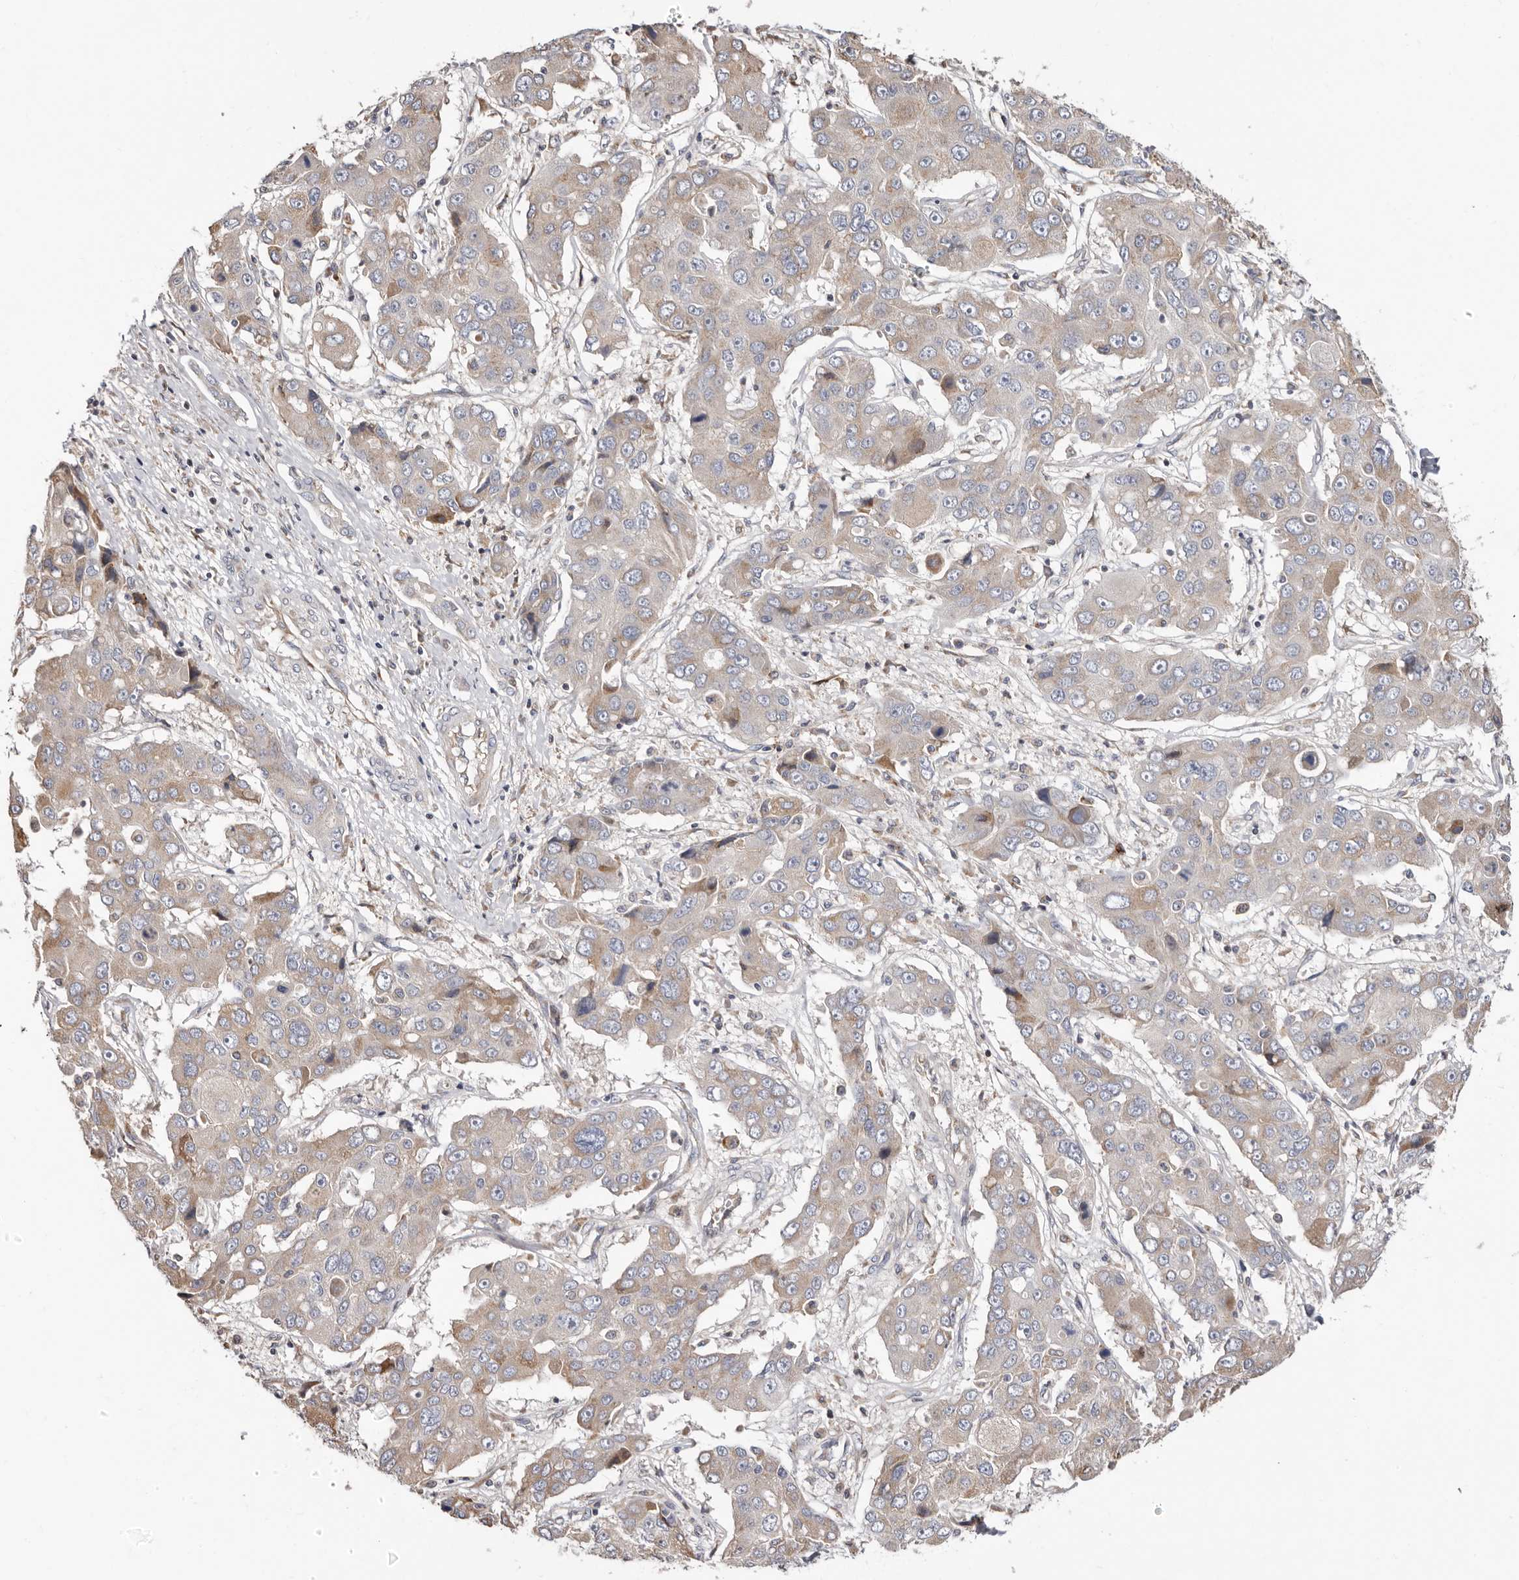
{"staining": {"intensity": "weak", "quantity": "25%-75%", "location": "cytoplasmic/membranous"}, "tissue": "liver cancer", "cell_type": "Tumor cells", "image_type": "cancer", "snomed": [{"axis": "morphology", "description": "Cholangiocarcinoma"}, {"axis": "topography", "description": "Liver"}], "caption": "Immunohistochemical staining of human liver cancer exhibits weak cytoplasmic/membranous protein staining in about 25%-75% of tumor cells.", "gene": "ASIC5", "patient": {"sex": "male", "age": 67}}